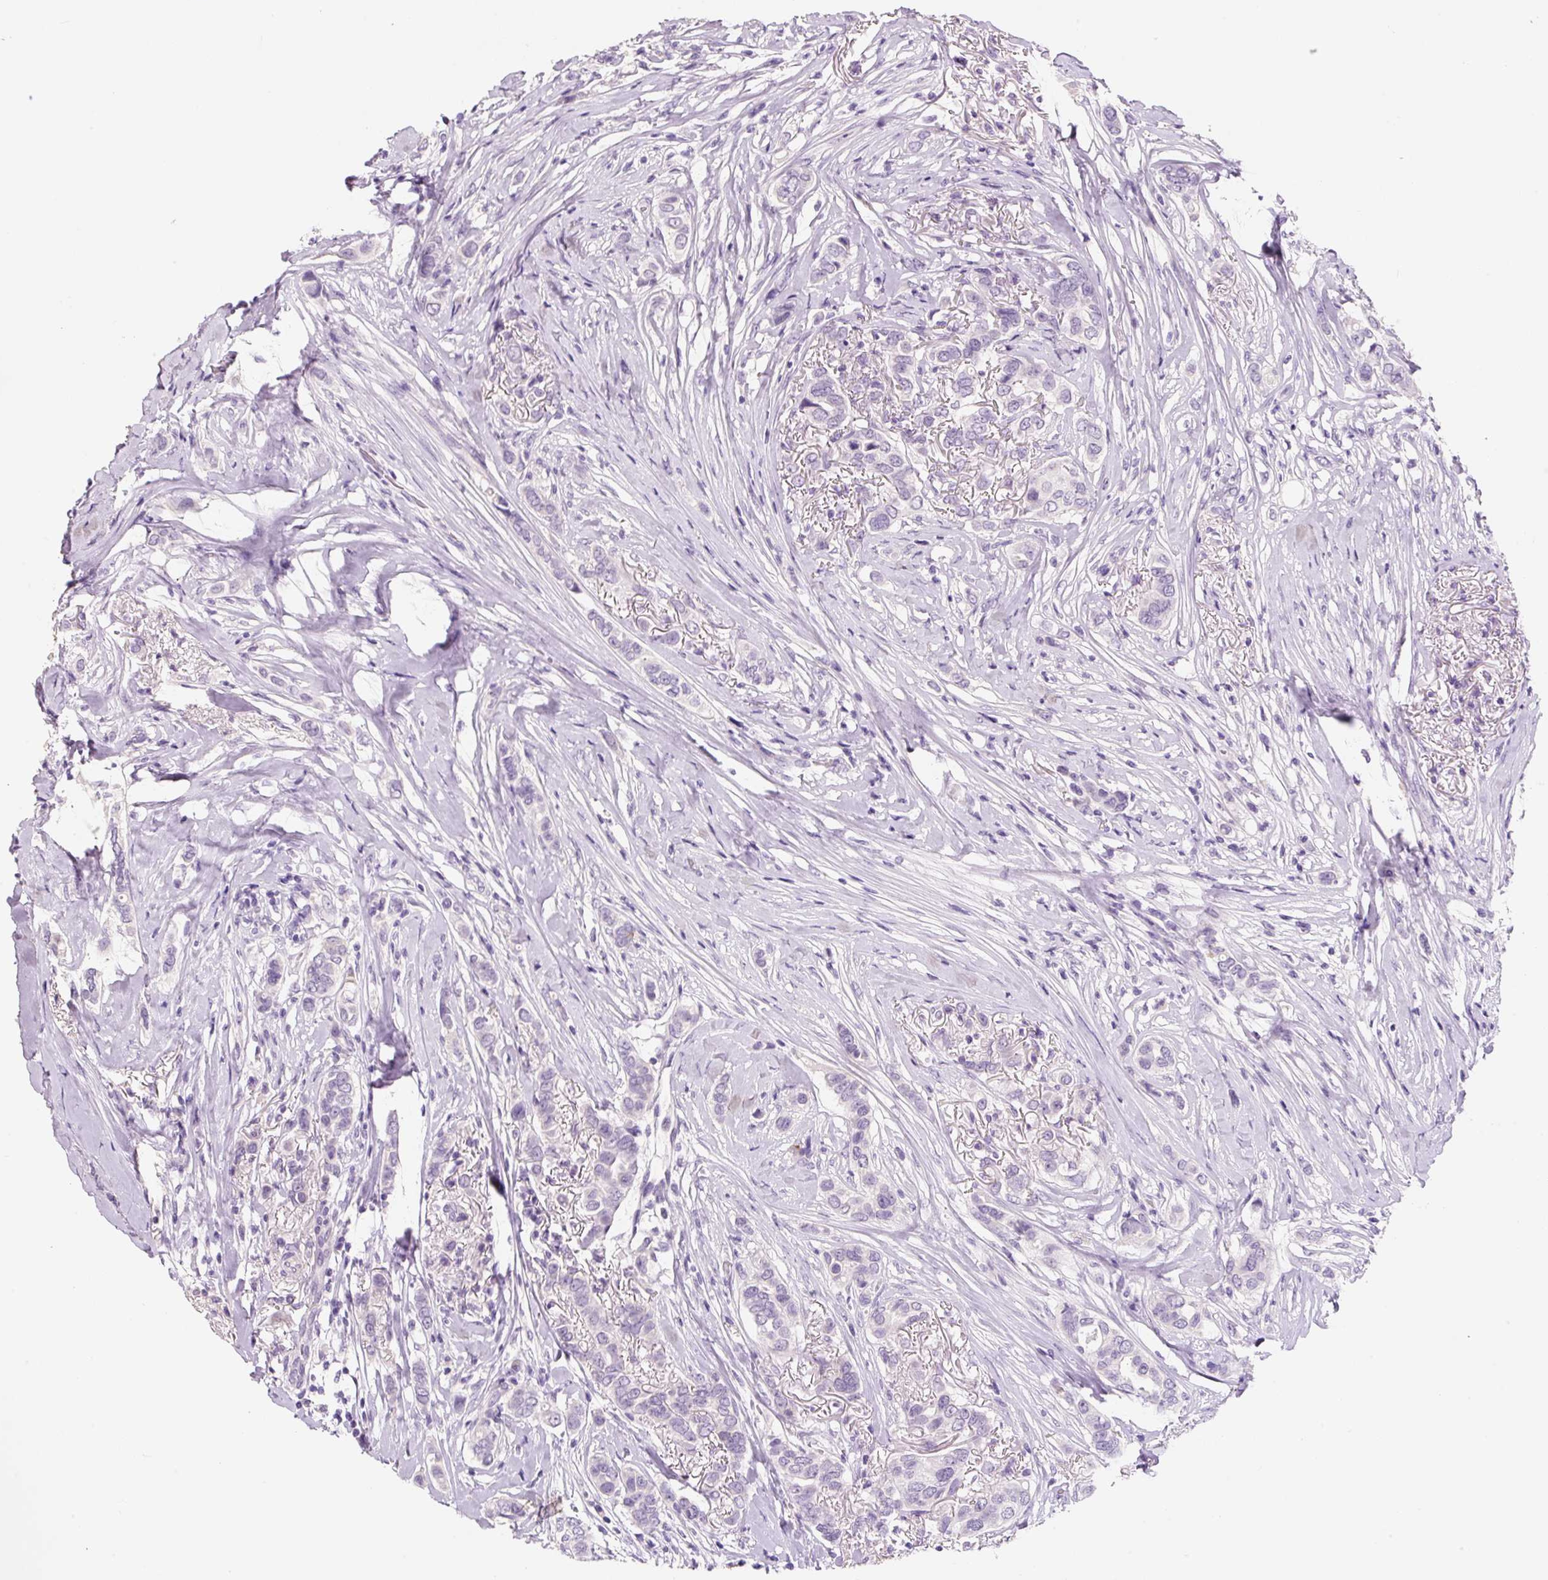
{"staining": {"intensity": "negative", "quantity": "none", "location": "none"}, "tissue": "breast cancer", "cell_type": "Tumor cells", "image_type": "cancer", "snomed": [{"axis": "morphology", "description": "Lobular carcinoma"}, {"axis": "topography", "description": "Breast"}], "caption": "High magnification brightfield microscopy of lobular carcinoma (breast) stained with DAB (3,3'-diaminobenzidine) (brown) and counterstained with hematoxylin (blue): tumor cells show no significant expression.", "gene": "SYP", "patient": {"sex": "female", "age": 51}}